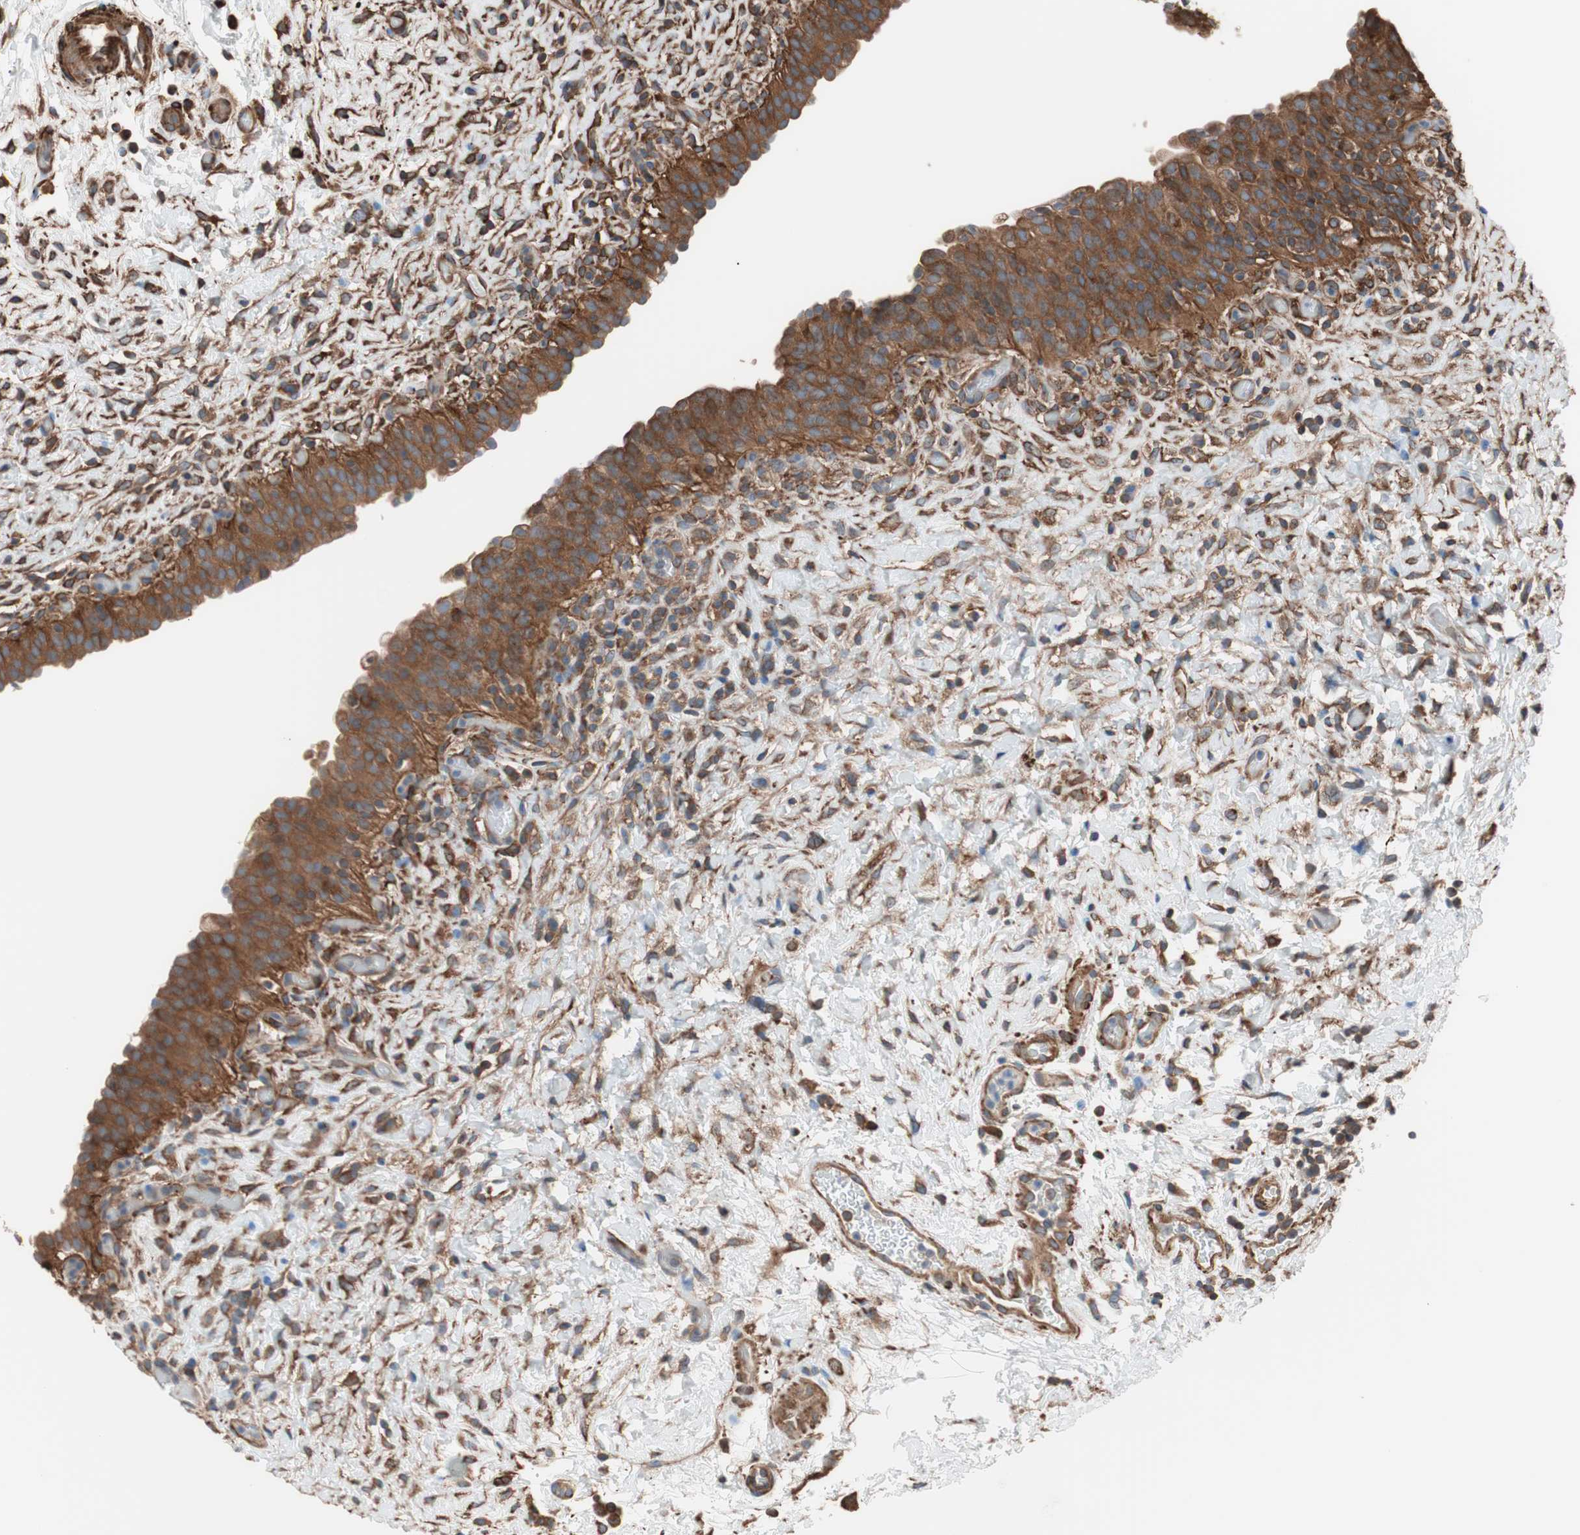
{"staining": {"intensity": "strong", "quantity": ">75%", "location": "cytoplasmic/membranous"}, "tissue": "urinary bladder", "cell_type": "Urothelial cells", "image_type": "normal", "snomed": [{"axis": "morphology", "description": "Normal tissue, NOS"}, {"axis": "topography", "description": "Urinary bladder"}], "caption": "Benign urinary bladder reveals strong cytoplasmic/membranous expression in about >75% of urothelial cells, visualized by immunohistochemistry.", "gene": "GPSM2", "patient": {"sex": "male", "age": 51}}